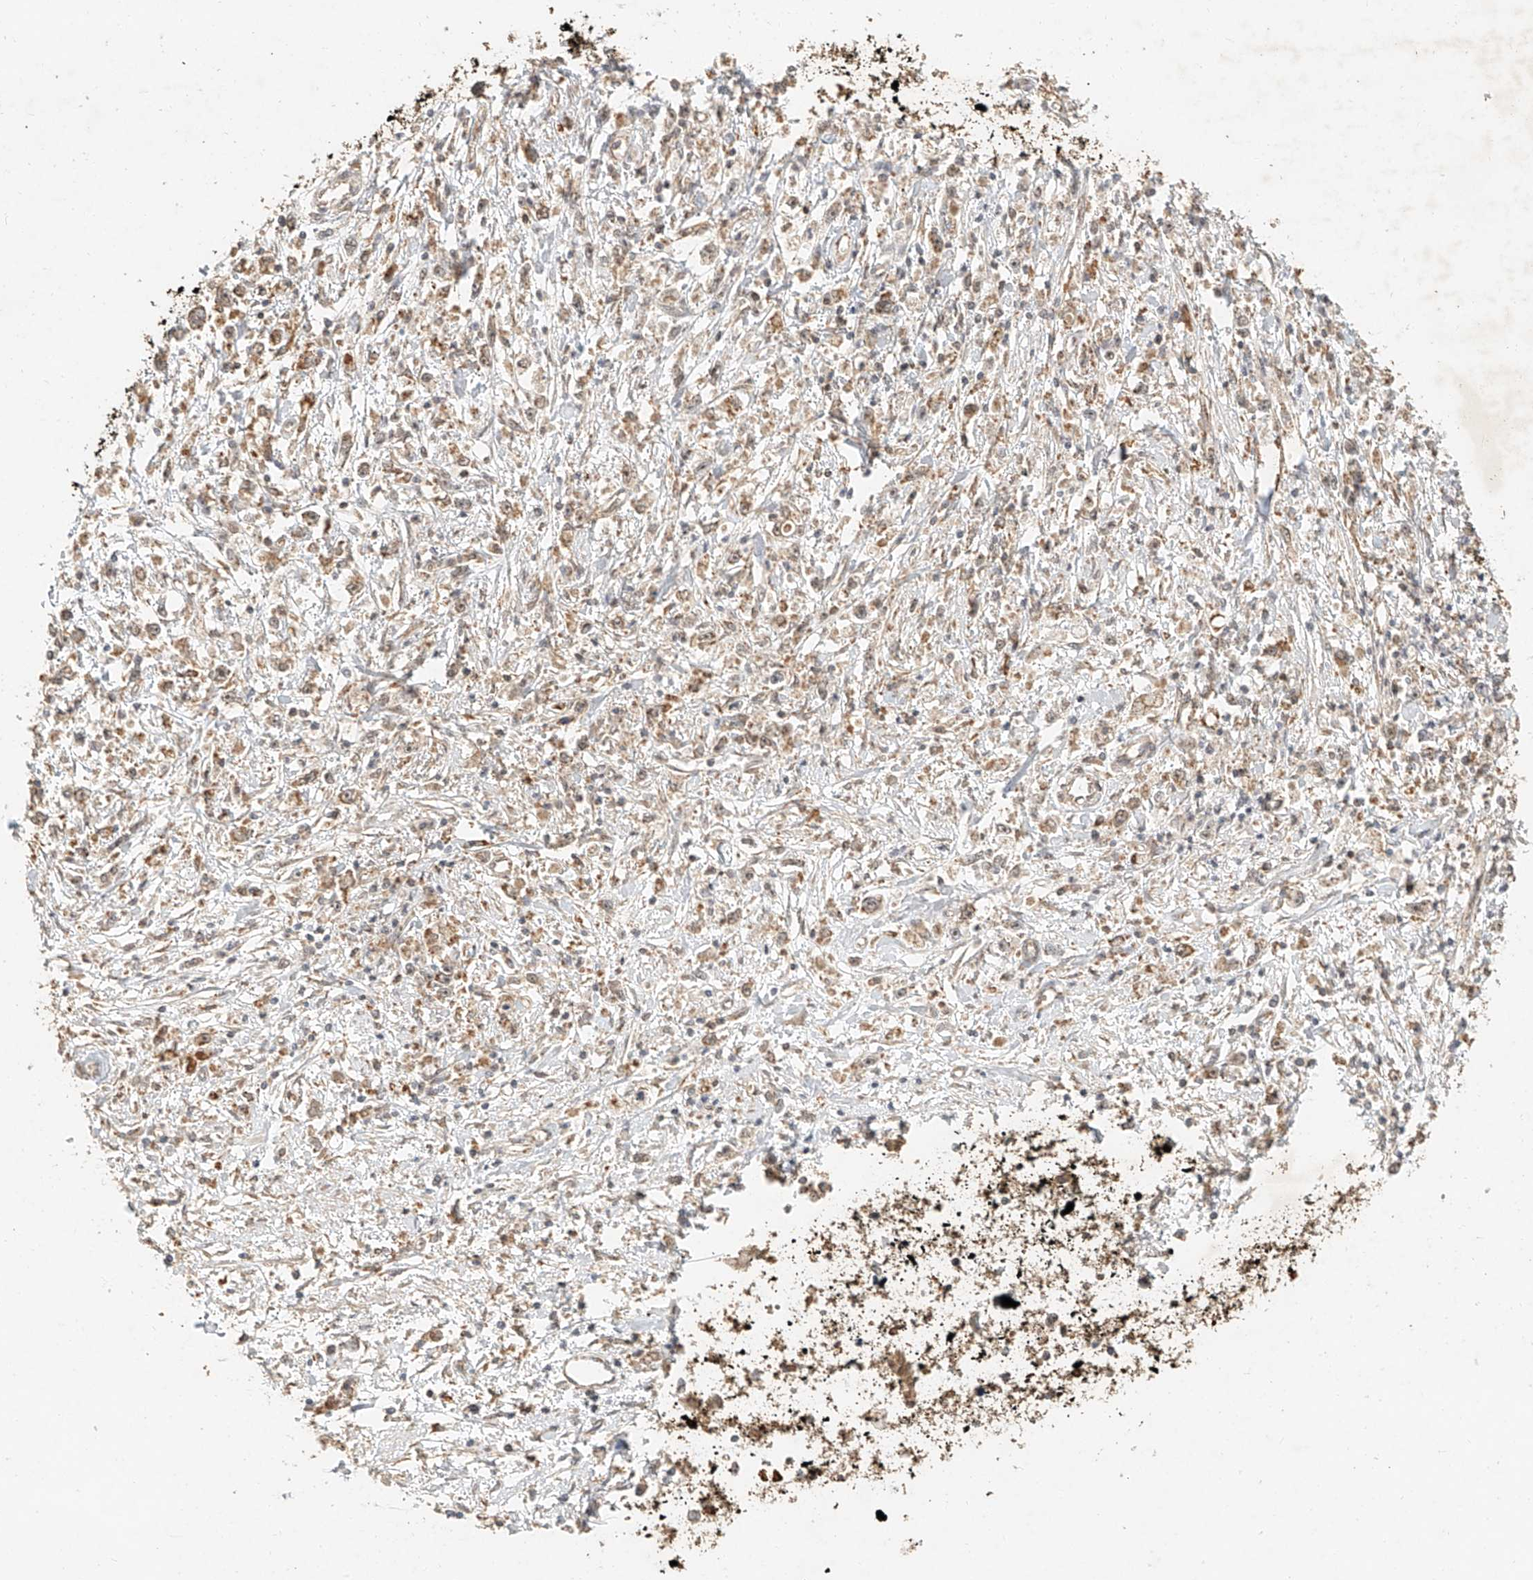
{"staining": {"intensity": "moderate", "quantity": ">75%", "location": "cytoplasmic/membranous"}, "tissue": "stomach cancer", "cell_type": "Tumor cells", "image_type": "cancer", "snomed": [{"axis": "morphology", "description": "Adenocarcinoma, NOS"}, {"axis": "topography", "description": "Stomach"}], "caption": "Protein analysis of stomach cancer (adenocarcinoma) tissue shows moderate cytoplasmic/membranous expression in about >75% of tumor cells. Nuclei are stained in blue.", "gene": "CXorf58", "patient": {"sex": "female", "age": 59}}